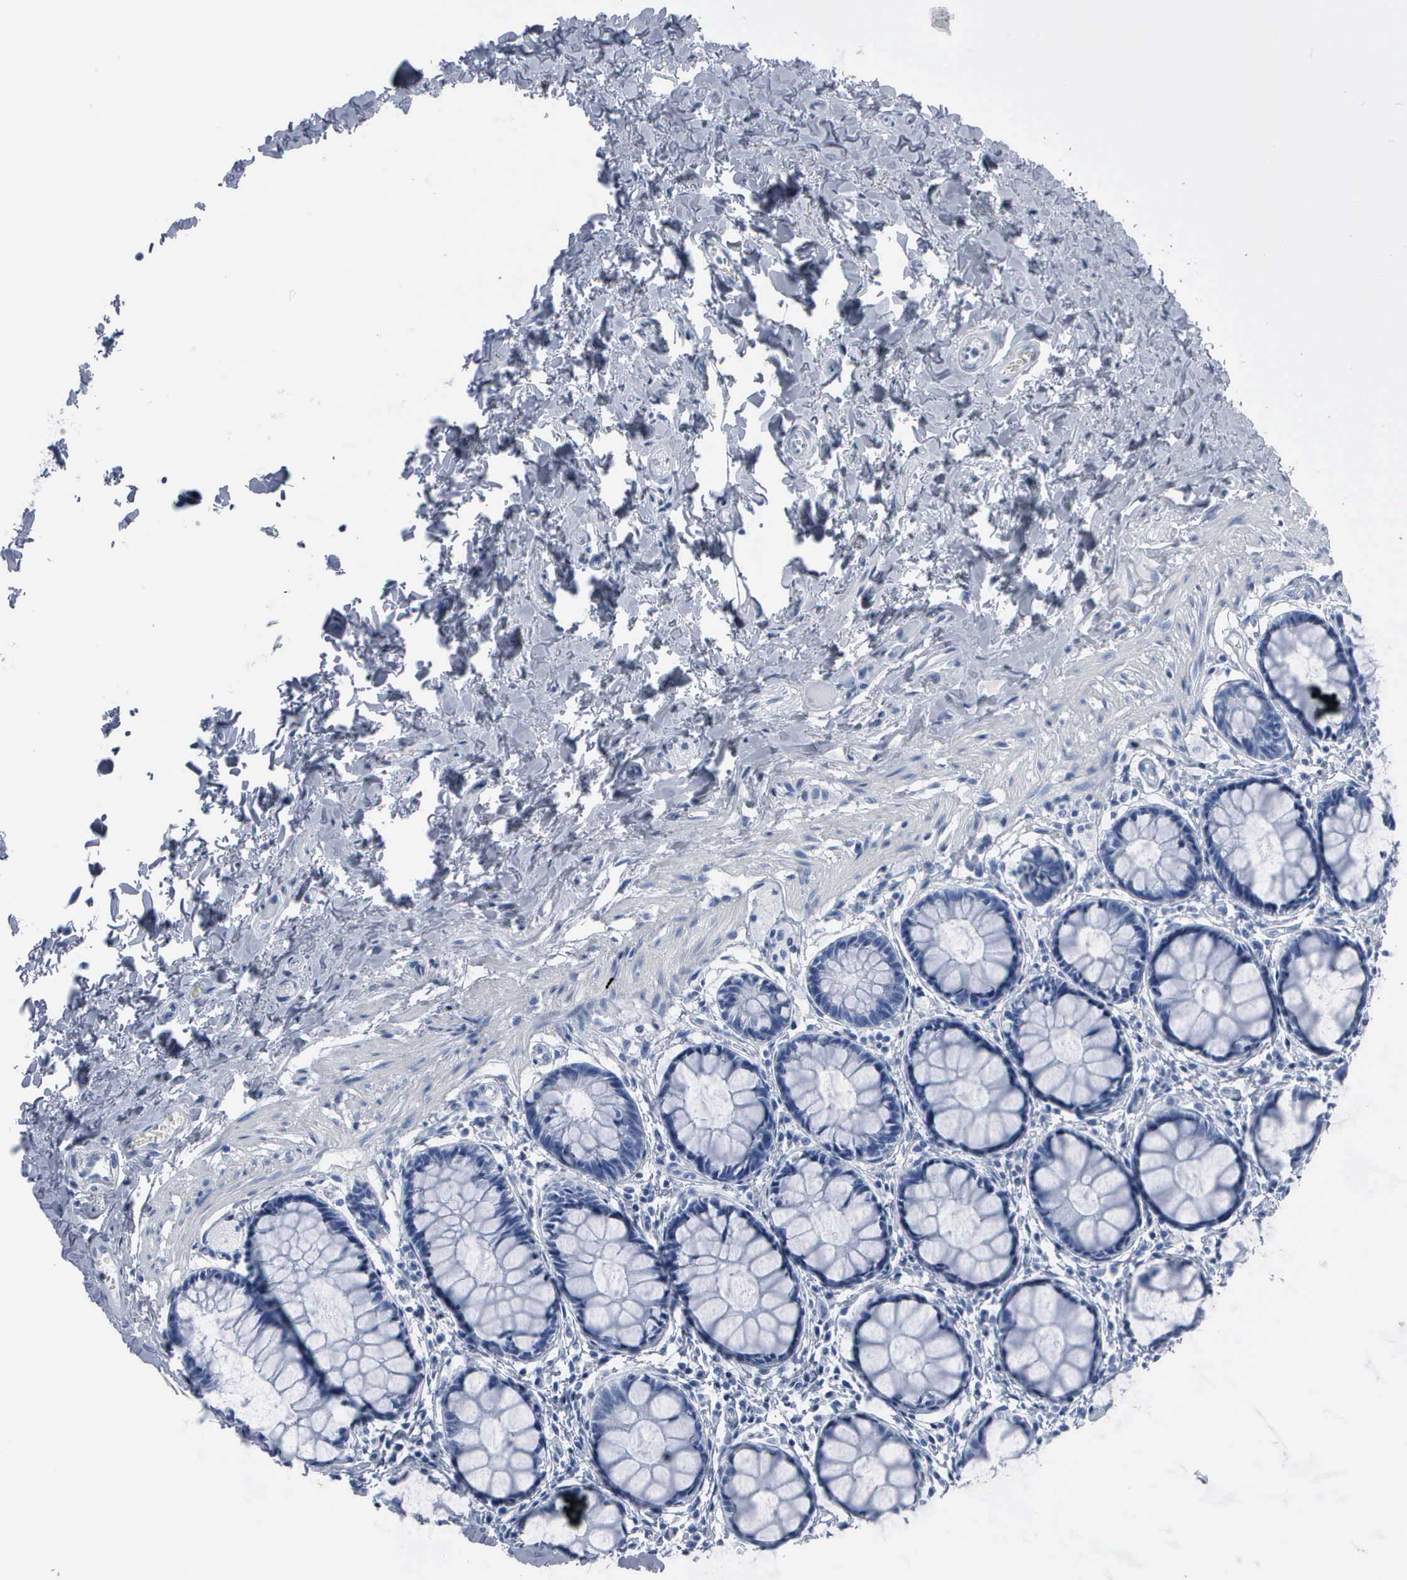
{"staining": {"intensity": "negative", "quantity": "none", "location": "none"}, "tissue": "rectum", "cell_type": "Glandular cells", "image_type": "normal", "snomed": [{"axis": "morphology", "description": "Normal tissue, NOS"}, {"axis": "topography", "description": "Rectum"}], "caption": "This is a photomicrograph of IHC staining of benign rectum, which shows no expression in glandular cells. (DAB (3,3'-diaminobenzidine) immunohistochemistry with hematoxylin counter stain).", "gene": "DMD", "patient": {"sex": "male", "age": 86}}